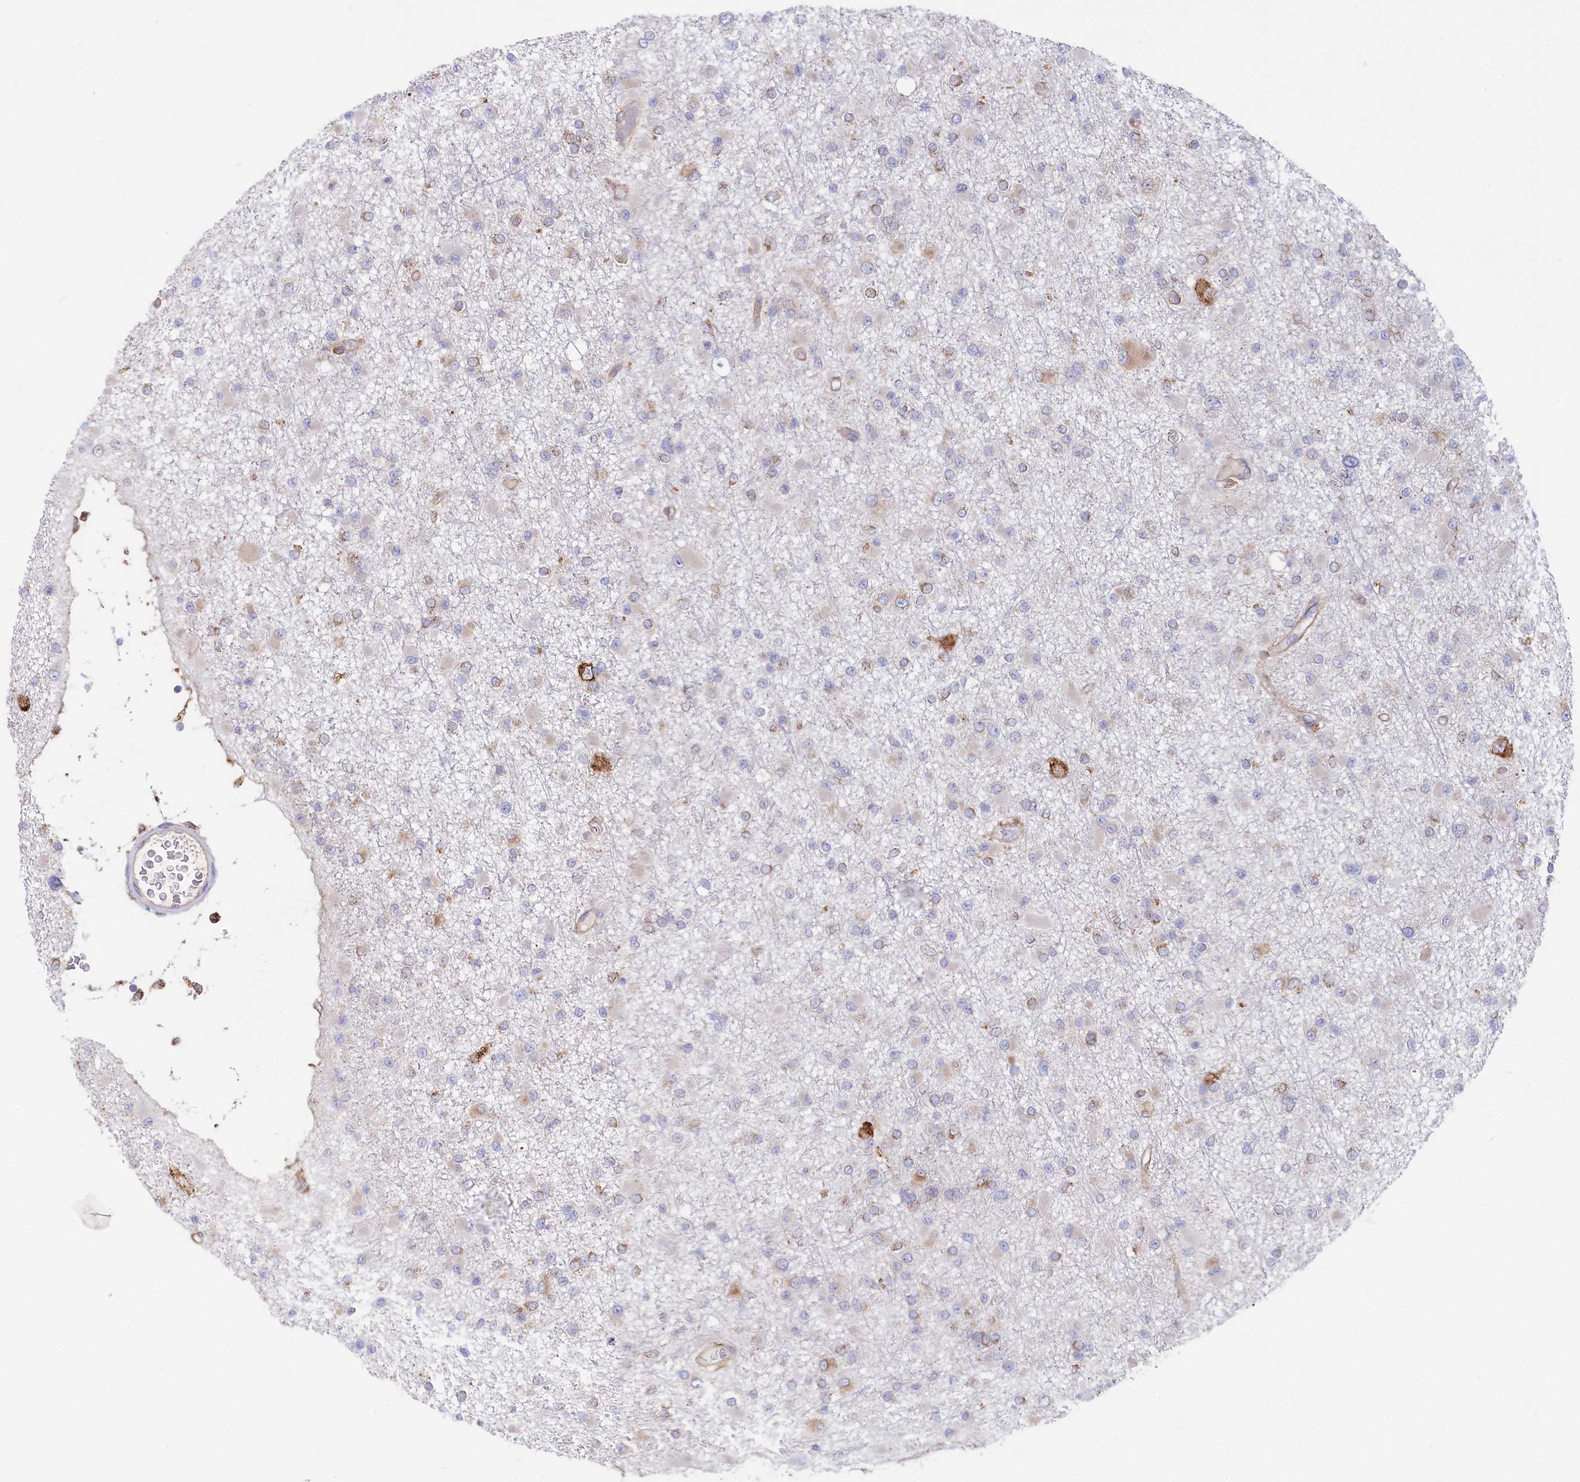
{"staining": {"intensity": "moderate", "quantity": "<25%", "location": "cytoplasmic/membranous"}, "tissue": "glioma", "cell_type": "Tumor cells", "image_type": "cancer", "snomed": [{"axis": "morphology", "description": "Glioma, malignant, Low grade"}, {"axis": "topography", "description": "Brain"}], "caption": "Glioma was stained to show a protein in brown. There is low levels of moderate cytoplasmic/membranous staining in about <25% of tumor cells. (DAB IHC, brown staining for protein, blue staining for nuclei).", "gene": "CHID1", "patient": {"sex": "female", "age": 22}}